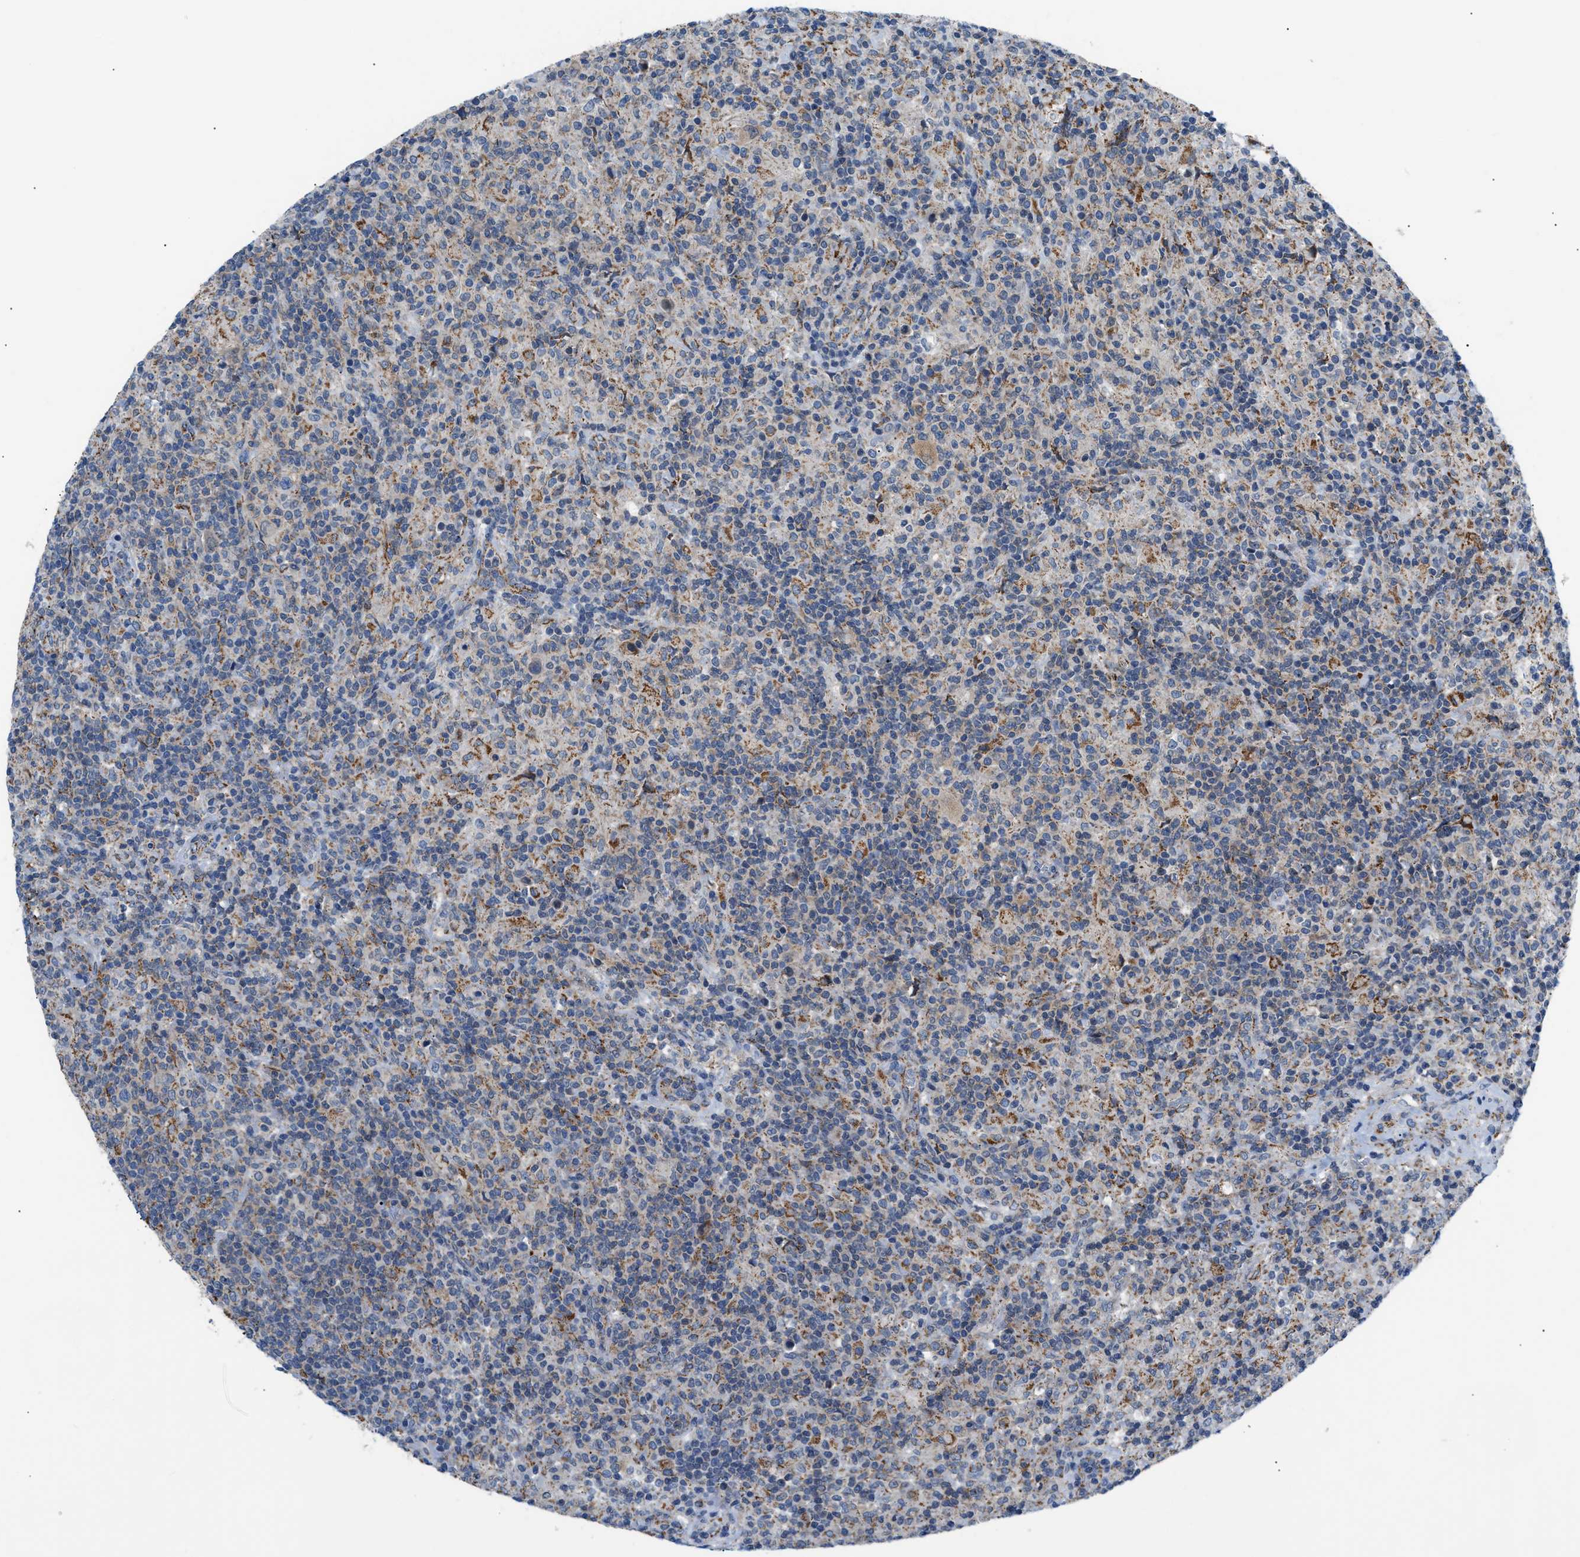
{"staining": {"intensity": "weak", "quantity": ">75%", "location": "cytoplasmic/membranous"}, "tissue": "lymphoma", "cell_type": "Tumor cells", "image_type": "cancer", "snomed": [{"axis": "morphology", "description": "Hodgkin's disease, NOS"}, {"axis": "topography", "description": "Lymph node"}], "caption": "Immunohistochemistry (DAB) staining of human lymphoma reveals weak cytoplasmic/membranous protein staining in approximately >75% of tumor cells.", "gene": "TMEM45B", "patient": {"sex": "male", "age": 70}}